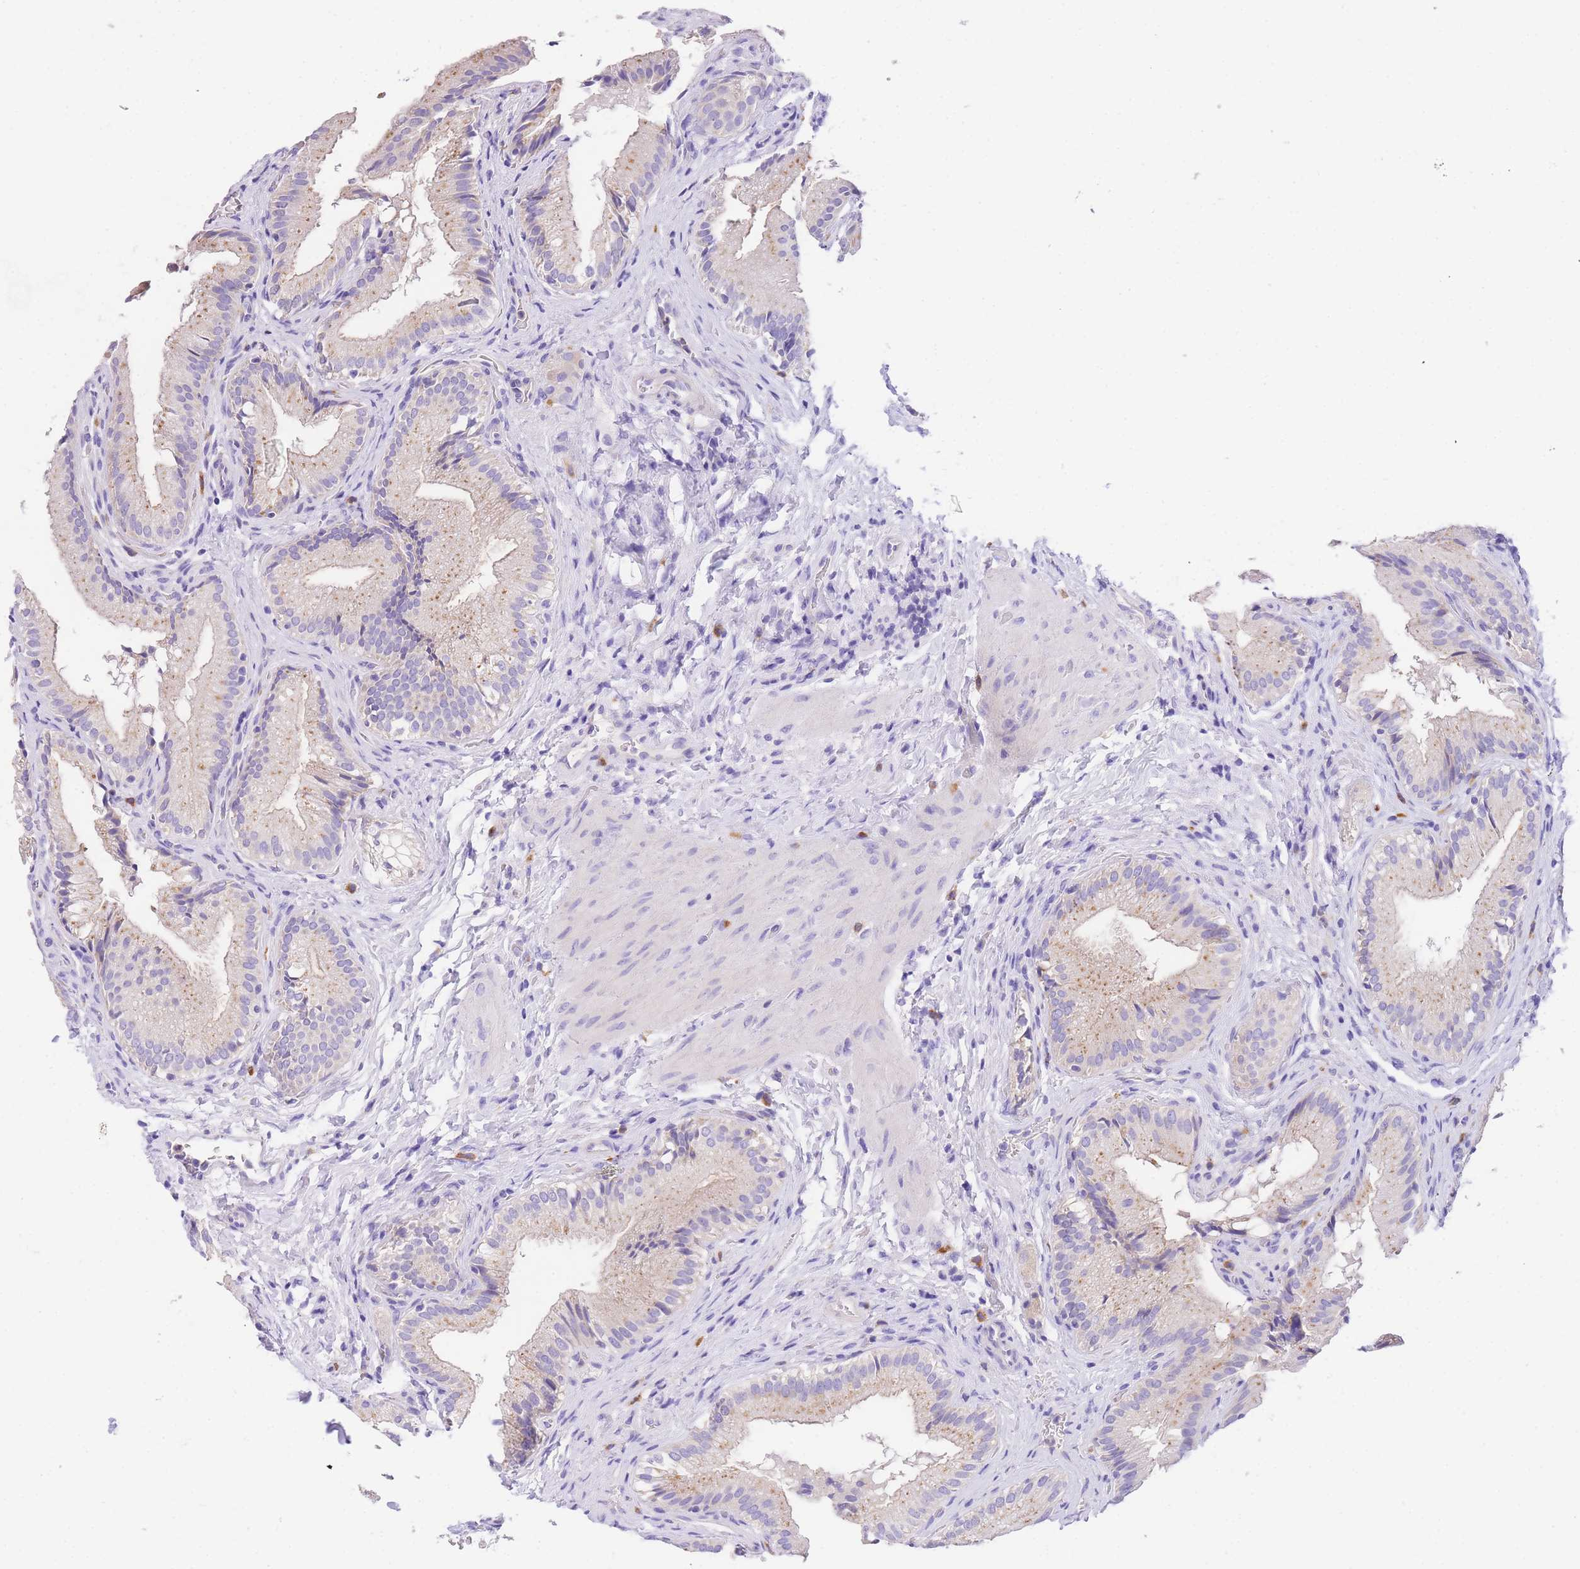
{"staining": {"intensity": "moderate", "quantity": "25%-75%", "location": "cytoplasmic/membranous"}, "tissue": "gallbladder", "cell_type": "Glandular cells", "image_type": "normal", "snomed": [{"axis": "morphology", "description": "Normal tissue, NOS"}, {"axis": "topography", "description": "Gallbladder"}], "caption": "Immunohistochemistry (IHC) image of normal gallbladder stained for a protein (brown), which displays medium levels of moderate cytoplasmic/membranous staining in about 25%-75% of glandular cells.", "gene": "EPN2", "patient": {"sex": "female", "age": 30}}